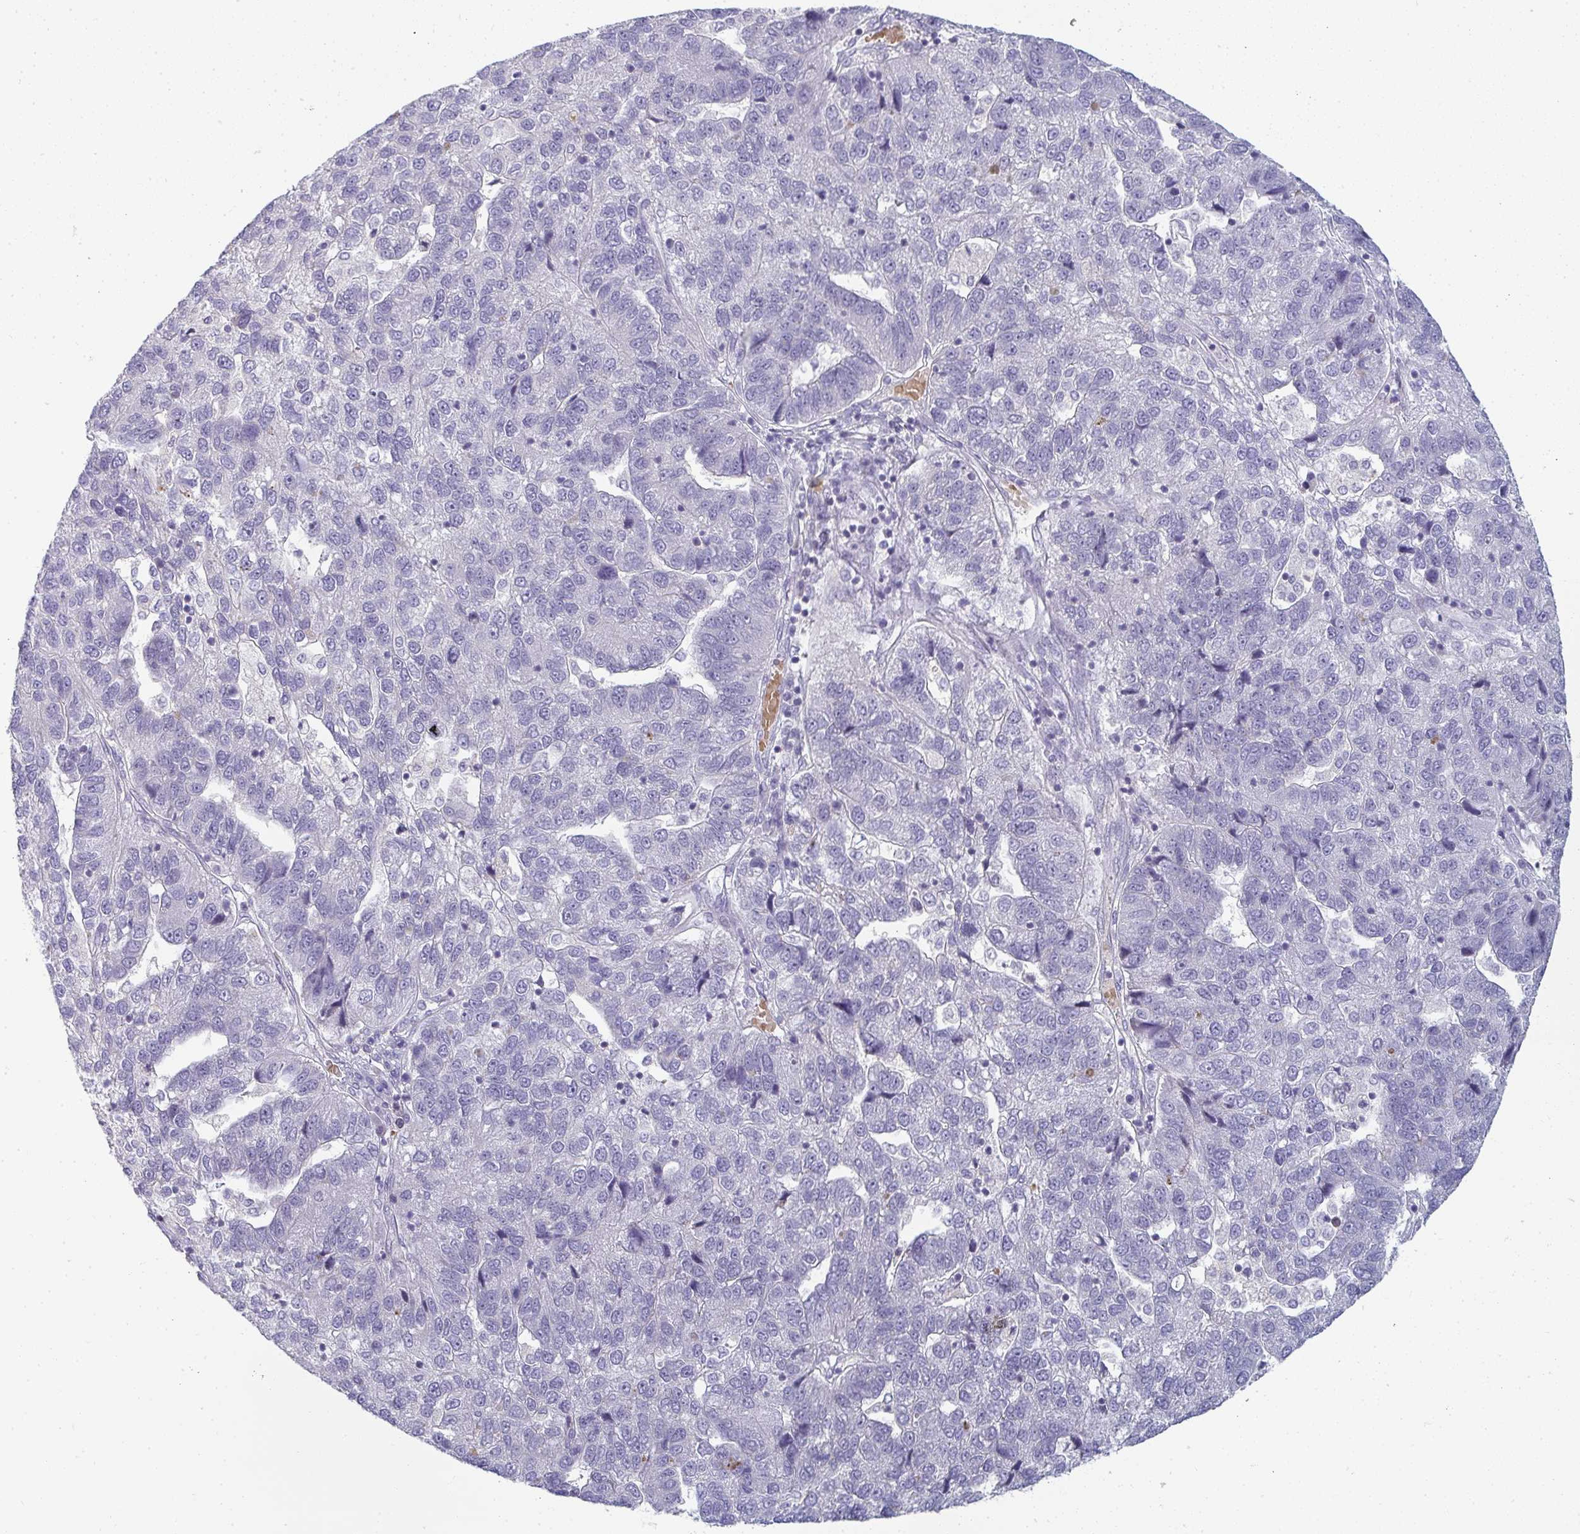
{"staining": {"intensity": "negative", "quantity": "none", "location": "none"}, "tissue": "pancreatic cancer", "cell_type": "Tumor cells", "image_type": "cancer", "snomed": [{"axis": "morphology", "description": "Adenocarcinoma, NOS"}, {"axis": "topography", "description": "Pancreas"}], "caption": "This is an IHC image of human pancreatic cancer (adenocarcinoma). There is no staining in tumor cells.", "gene": "SHB", "patient": {"sex": "female", "age": 61}}